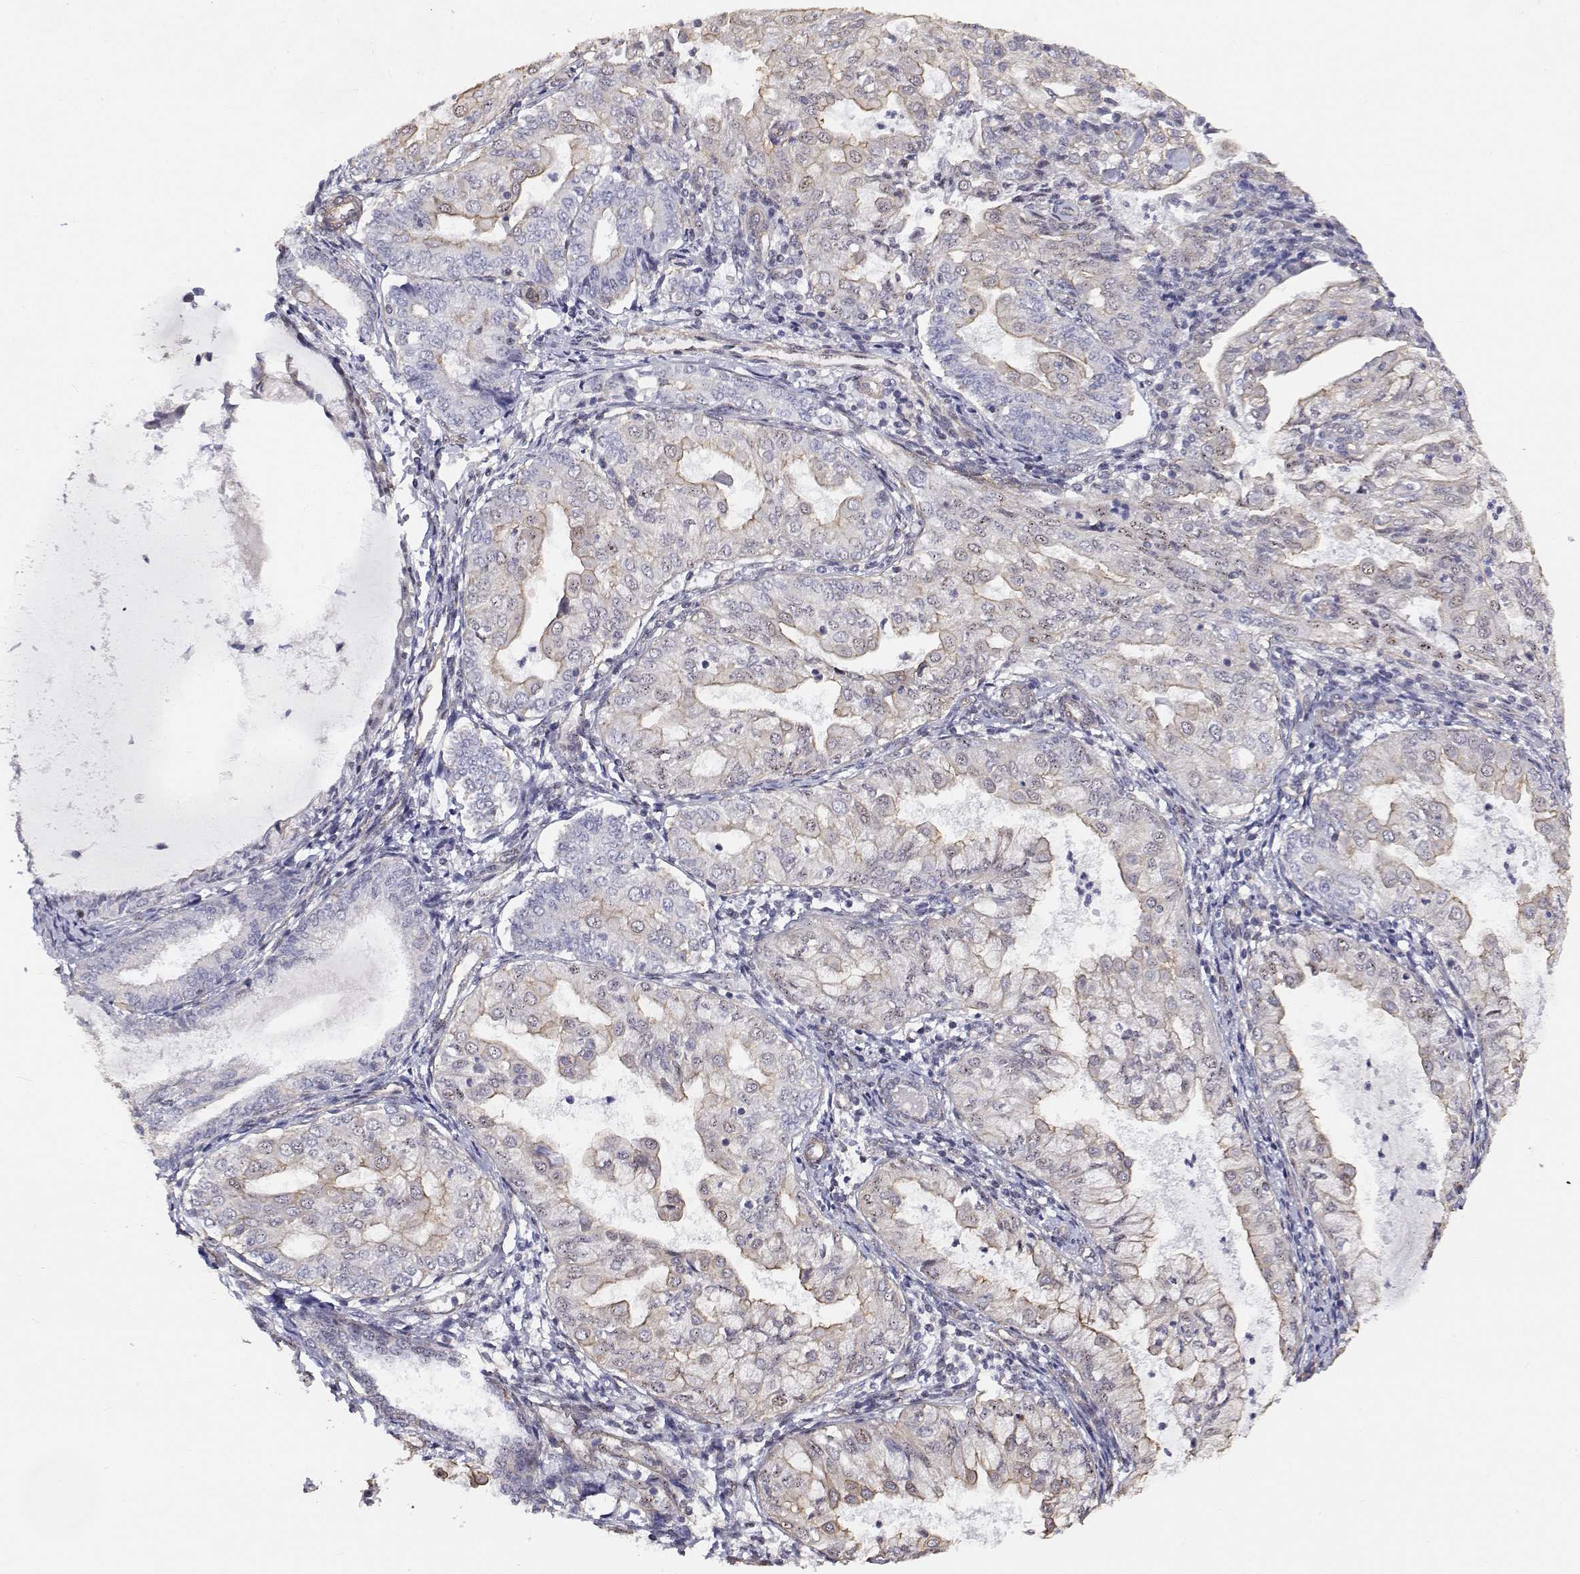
{"staining": {"intensity": "negative", "quantity": "none", "location": "none"}, "tissue": "endometrial cancer", "cell_type": "Tumor cells", "image_type": "cancer", "snomed": [{"axis": "morphology", "description": "Adenocarcinoma, NOS"}, {"axis": "topography", "description": "Endometrium"}], "caption": "DAB immunohistochemical staining of endometrial adenocarcinoma reveals no significant expression in tumor cells.", "gene": "GSDMA", "patient": {"sex": "female", "age": 68}}